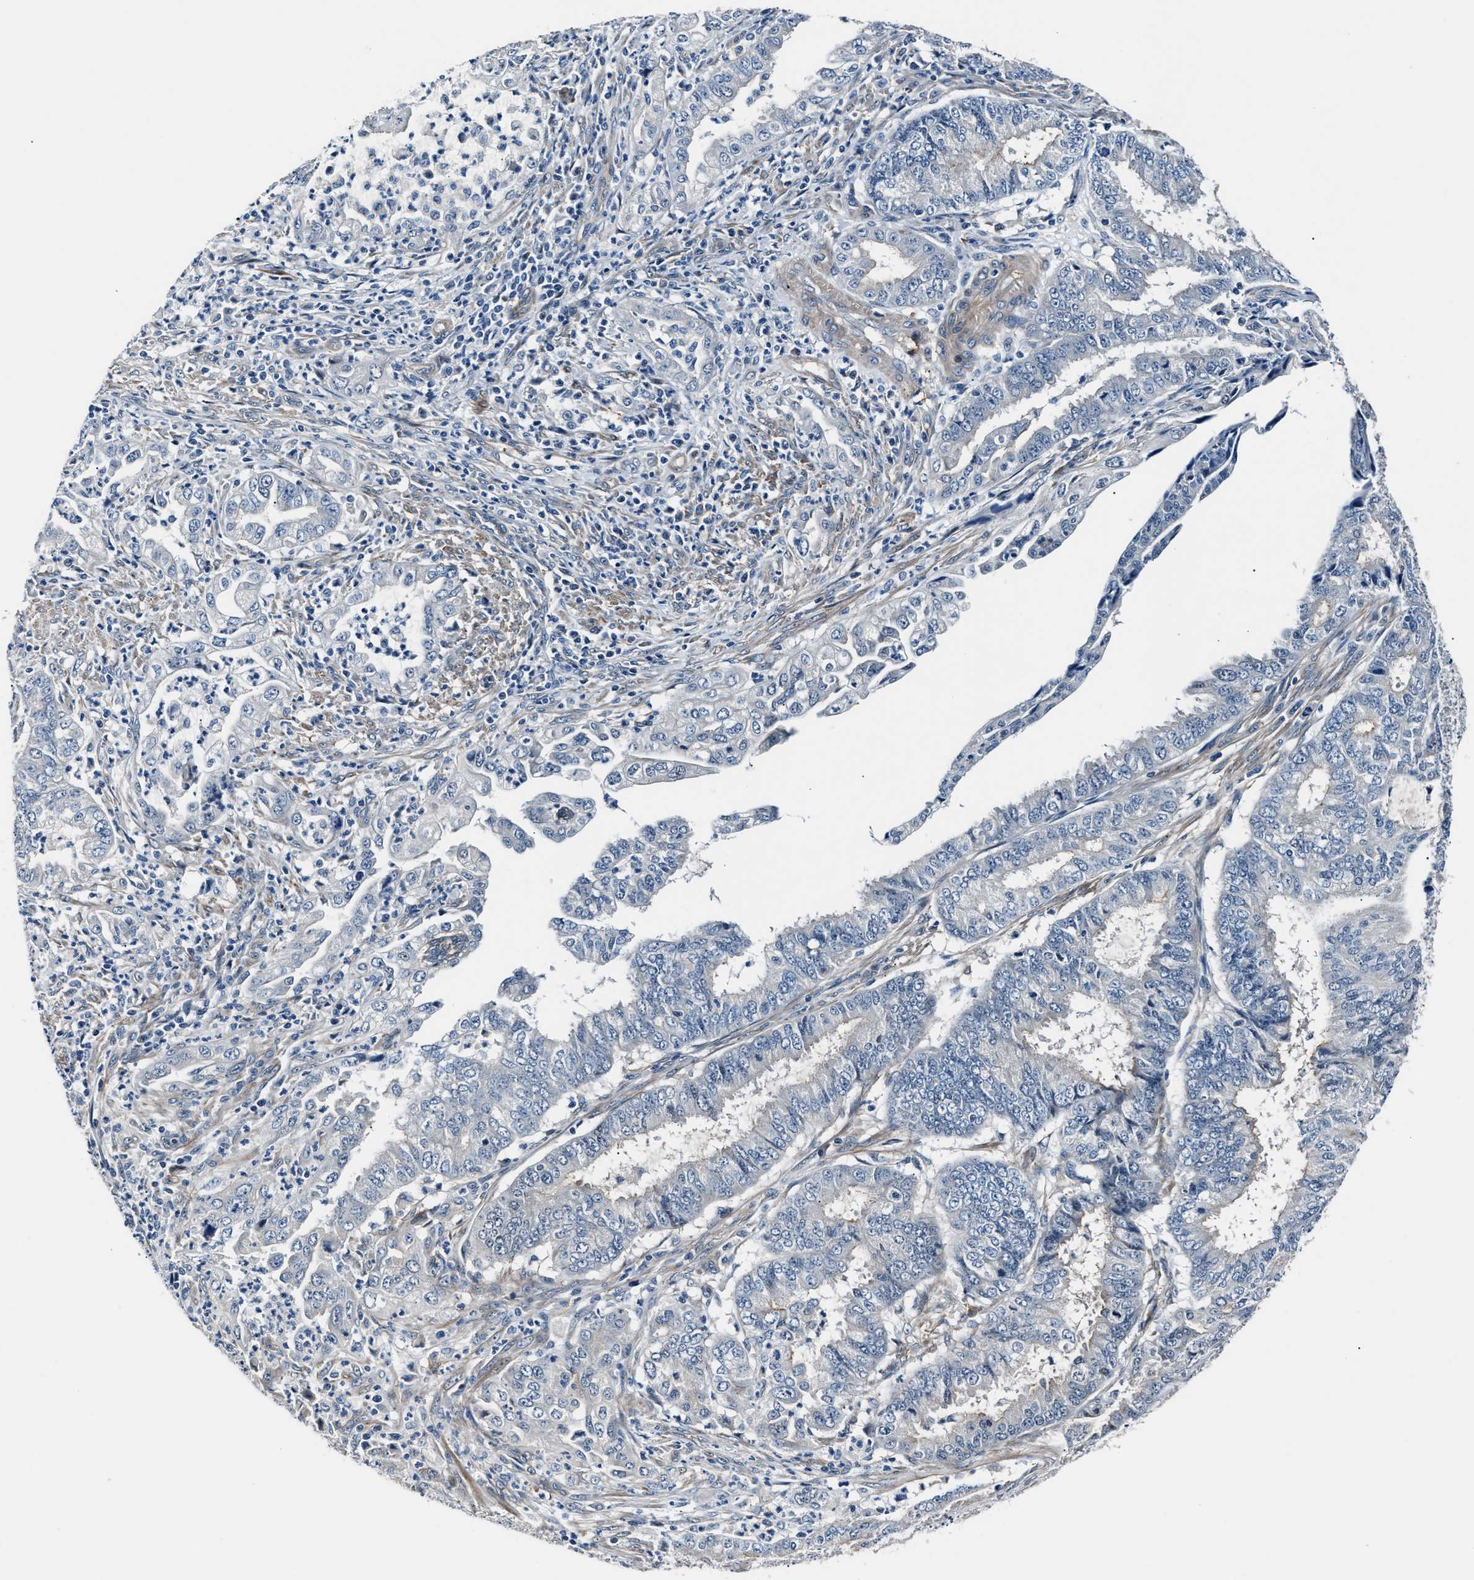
{"staining": {"intensity": "negative", "quantity": "none", "location": "none"}, "tissue": "endometrial cancer", "cell_type": "Tumor cells", "image_type": "cancer", "snomed": [{"axis": "morphology", "description": "Adenocarcinoma, NOS"}, {"axis": "topography", "description": "Endometrium"}], "caption": "IHC of adenocarcinoma (endometrial) displays no staining in tumor cells.", "gene": "MPDZ", "patient": {"sex": "female", "age": 51}}